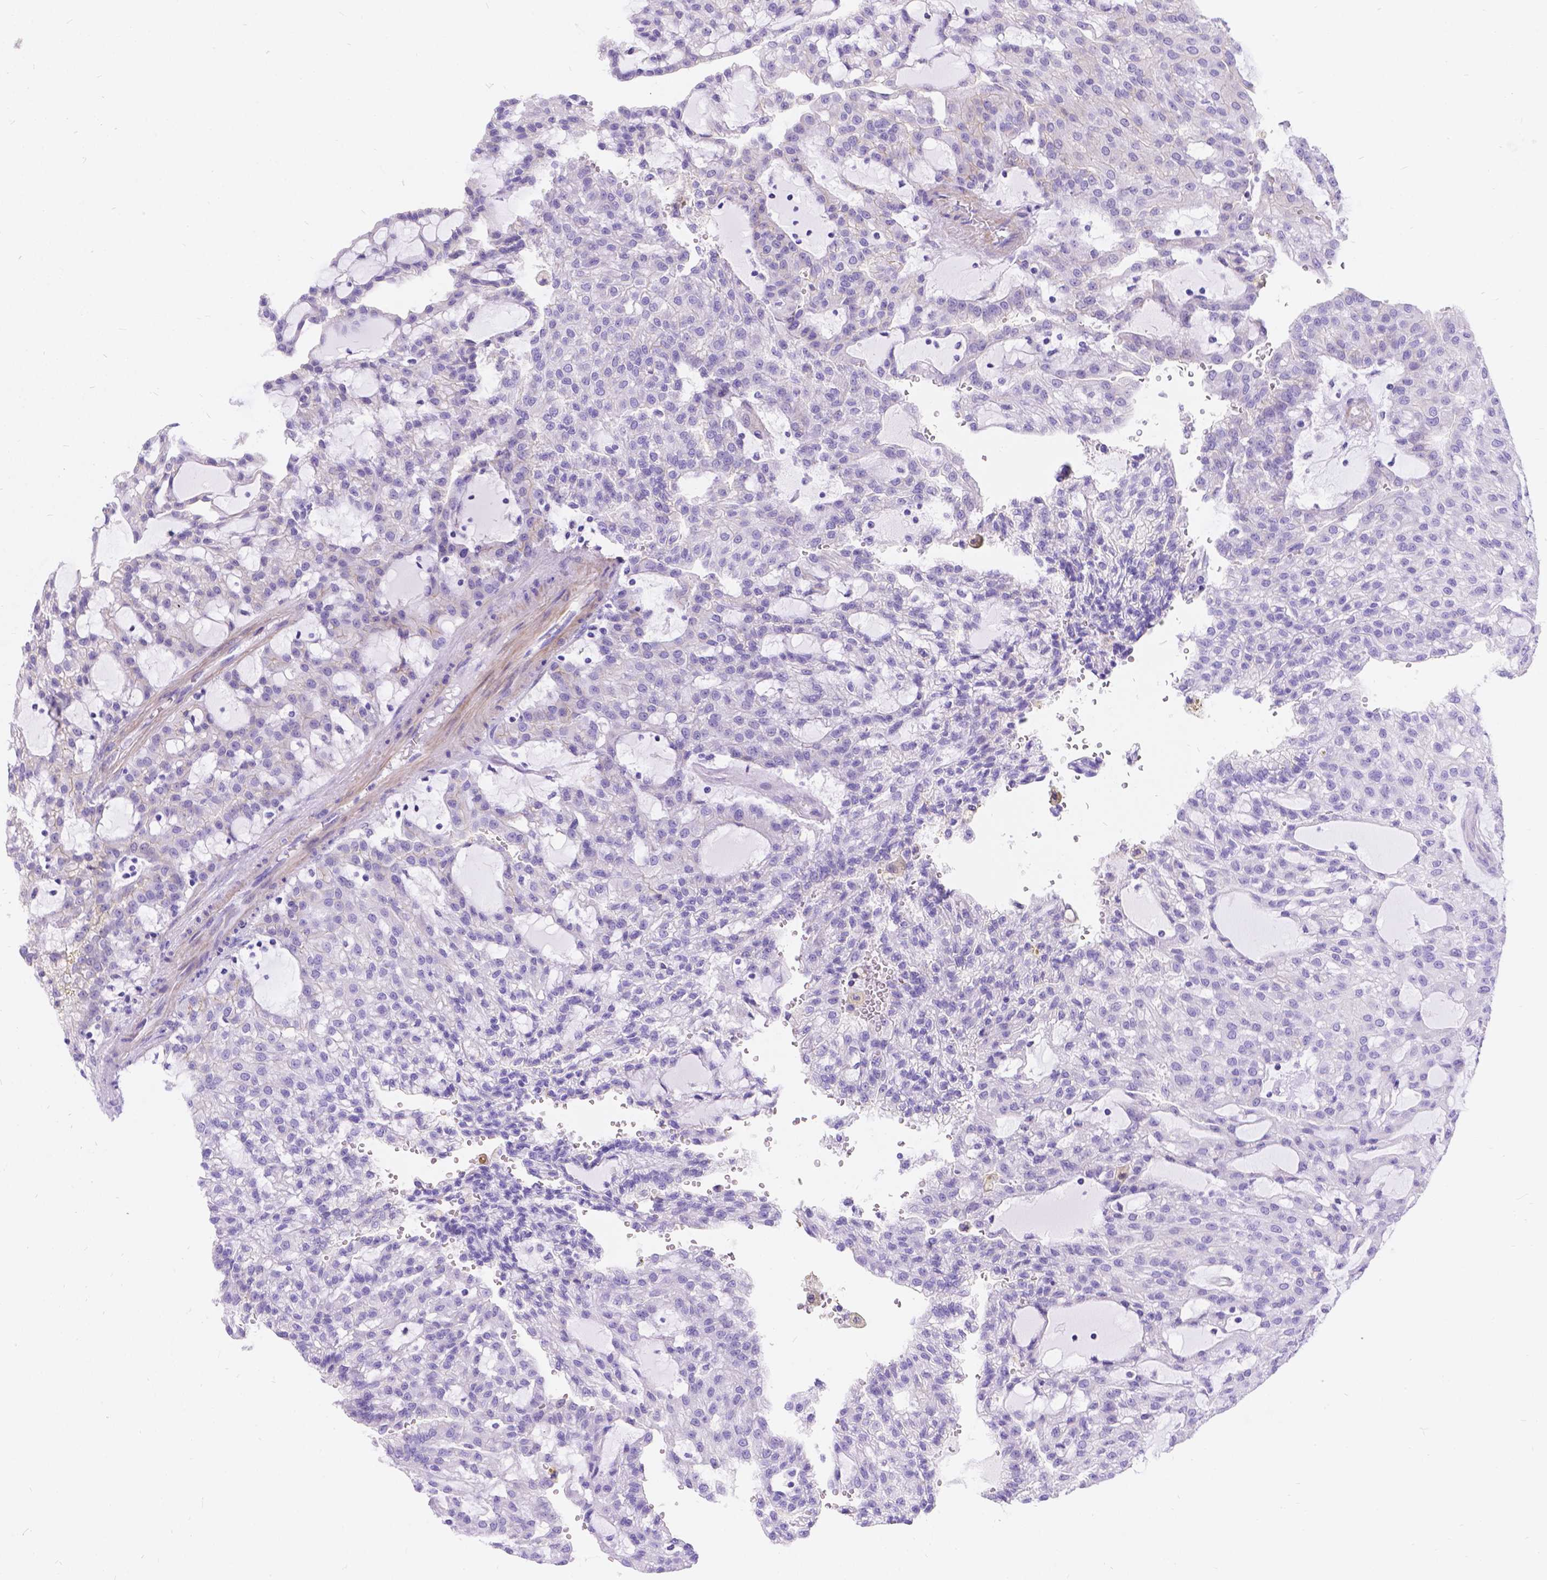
{"staining": {"intensity": "negative", "quantity": "none", "location": "none"}, "tissue": "renal cancer", "cell_type": "Tumor cells", "image_type": "cancer", "snomed": [{"axis": "morphology", "description": "Adenocarcinoma, NOS"}, {"axis": "topography", "description": "Kidney"}], "caption": "Renal cancer was stained to show a protein in brown. There is no significant expression in tumor cells. The staining was performed using DAB to visualize the protein expression in brown, while the nuclei were stained in blue with hematoxylin (Magnification: 20x).", "gene": "PALS1", "patient": {"sex": "male", "age": 63}}